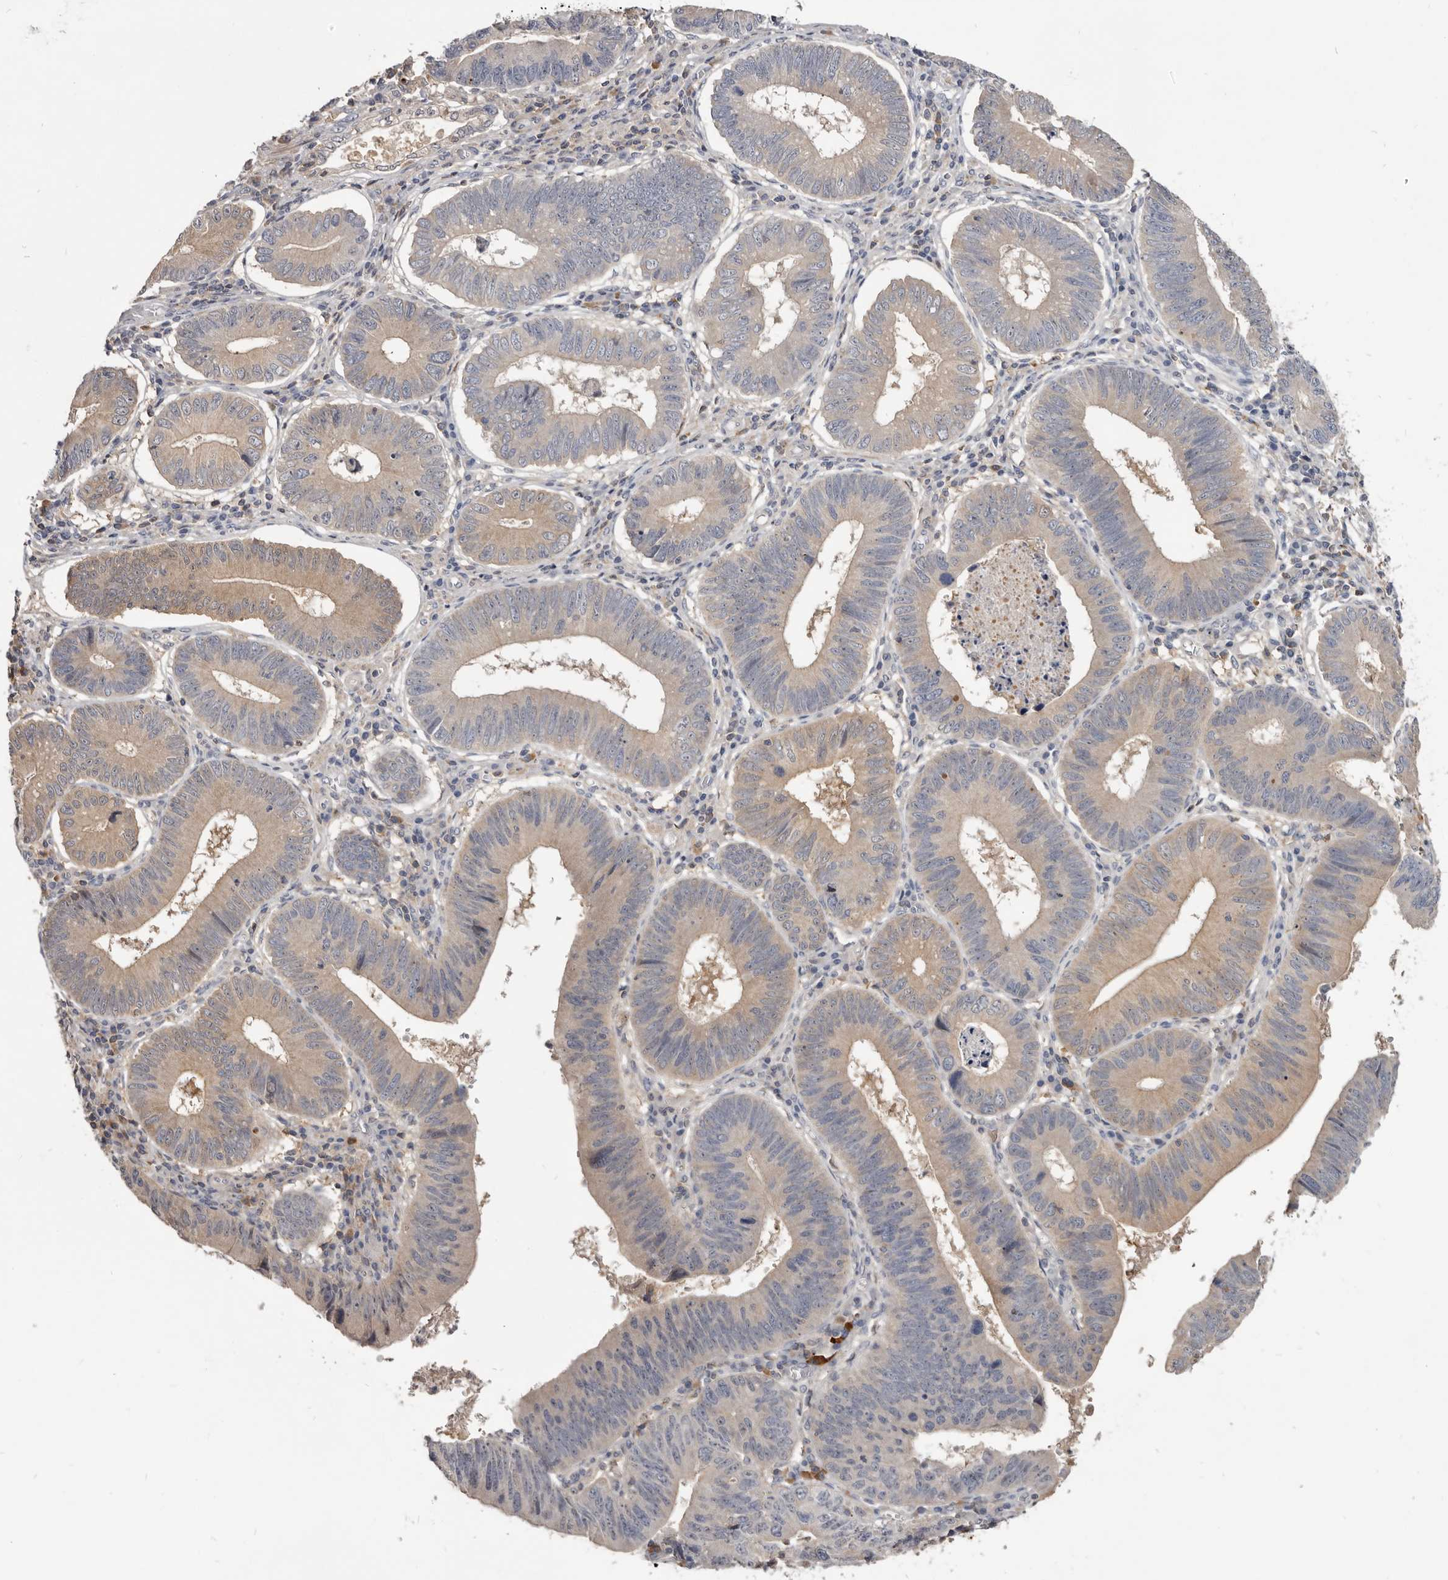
{"staining": {"intensity": "weak", "quantity": "25%-75%", "location": "cytoplasmic/membranous"}, "tissue": "stomach cancer", "cell_type": "Tumor cells", "image_type": "cancer", "snomed": [{"axis": "morphology", "description": "Adenocarcinoma, NOS"}, {"axis": "topography", "description": "Stomach"}], "caption": "This is an image of IHC staining of stomach adenocarcinoma, which shows weak staining in the cytoplasmic/membranous of tumor cells.", "gene": "TTC39A", "patient": {"sex": "male", "age": 59}}